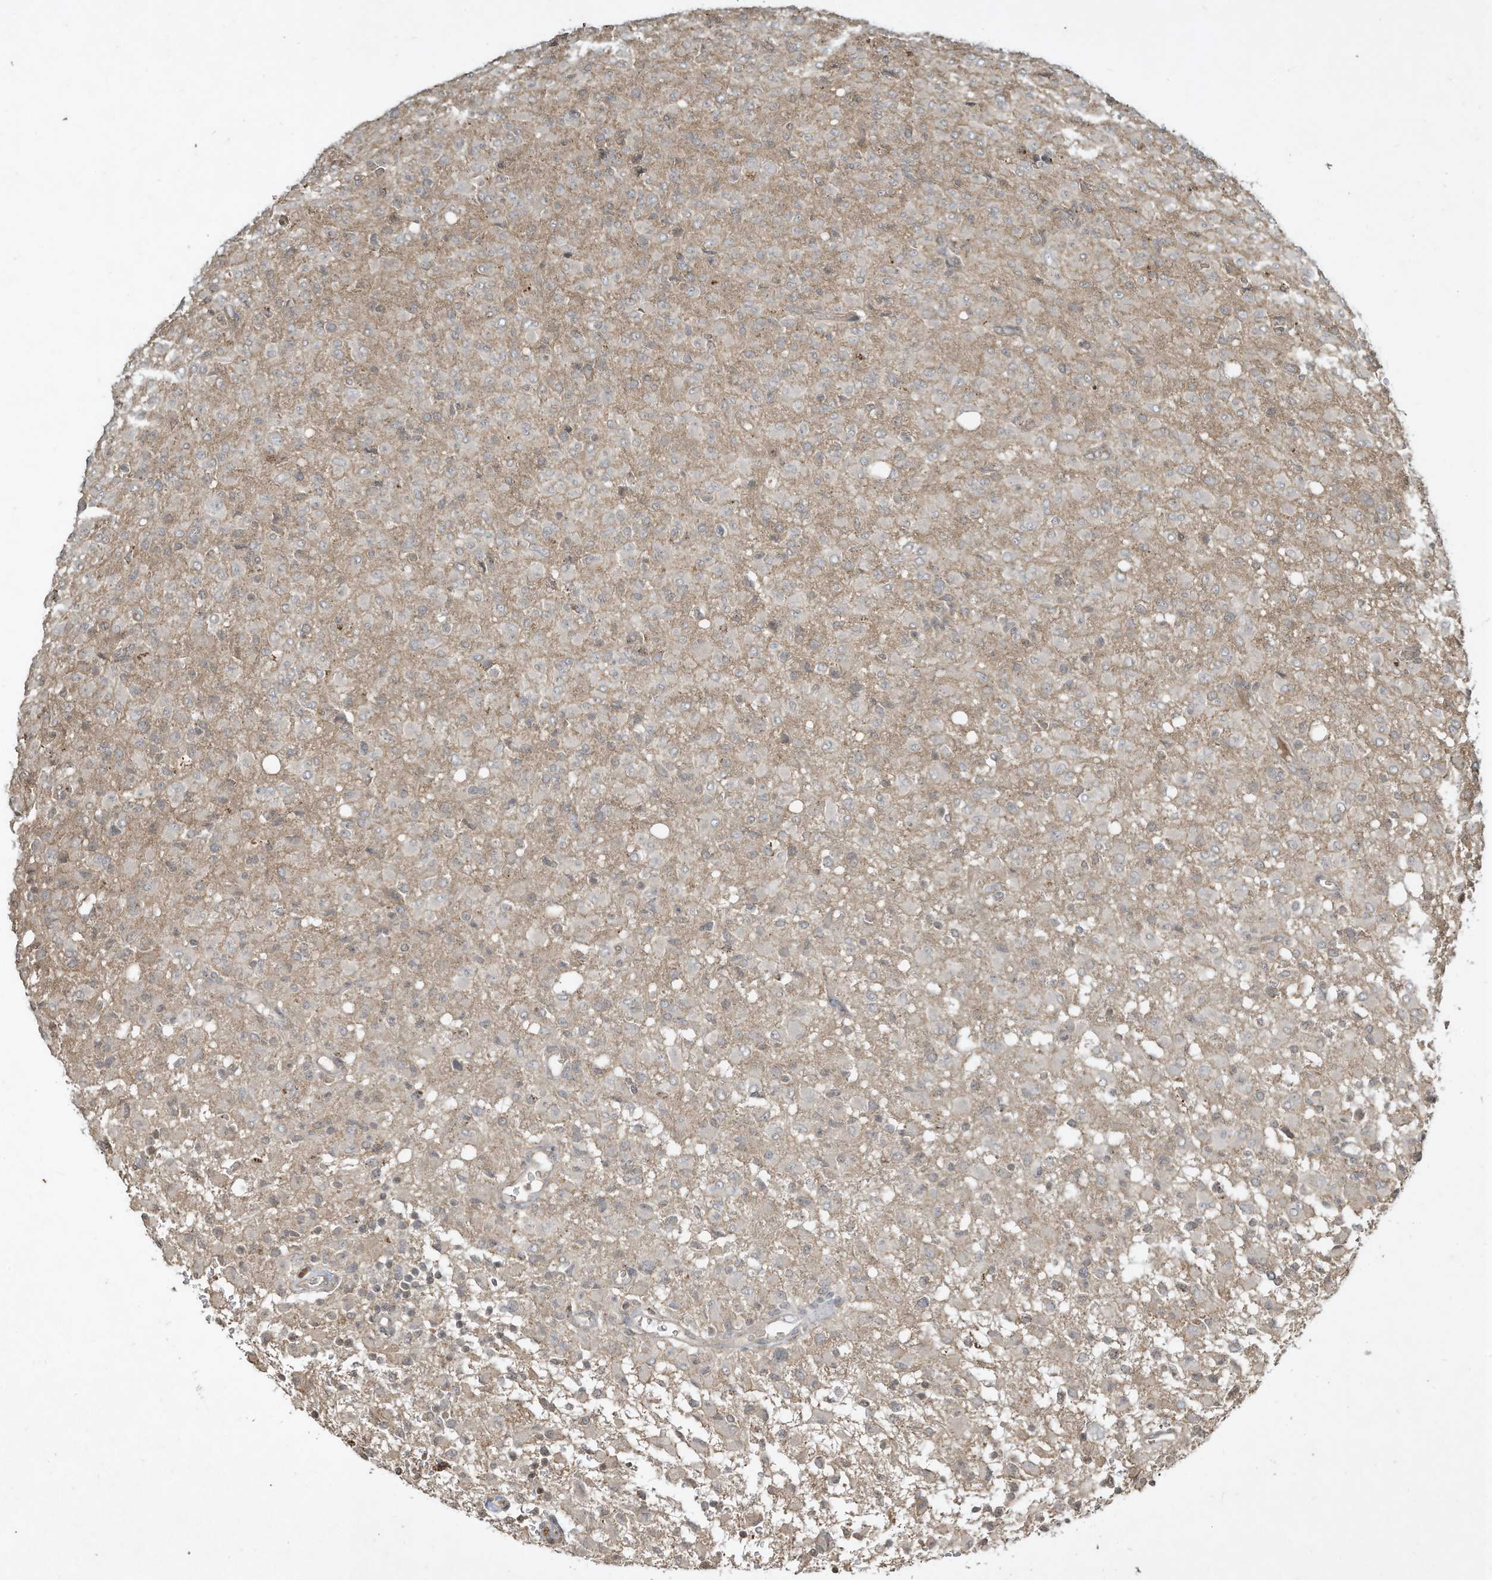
{"staining": {"intensity": "weak", "quantity": "<25%", "location": "cytoplasmic/membranous"}, "tissue": "glioma", "cell_type": "Tumor cells", "image_type": "cancer", "snomed": [{"axis": "morphology", "description": "Glioma, malignant, High grade"}, {"axis": "topography", "description": "Brain"}], "caption": "Tumor cells are negative for protein expression in human malignant glioma (high-grade).", "gene": "MATN2", "patient": {"sex": "female", "age": 57}}